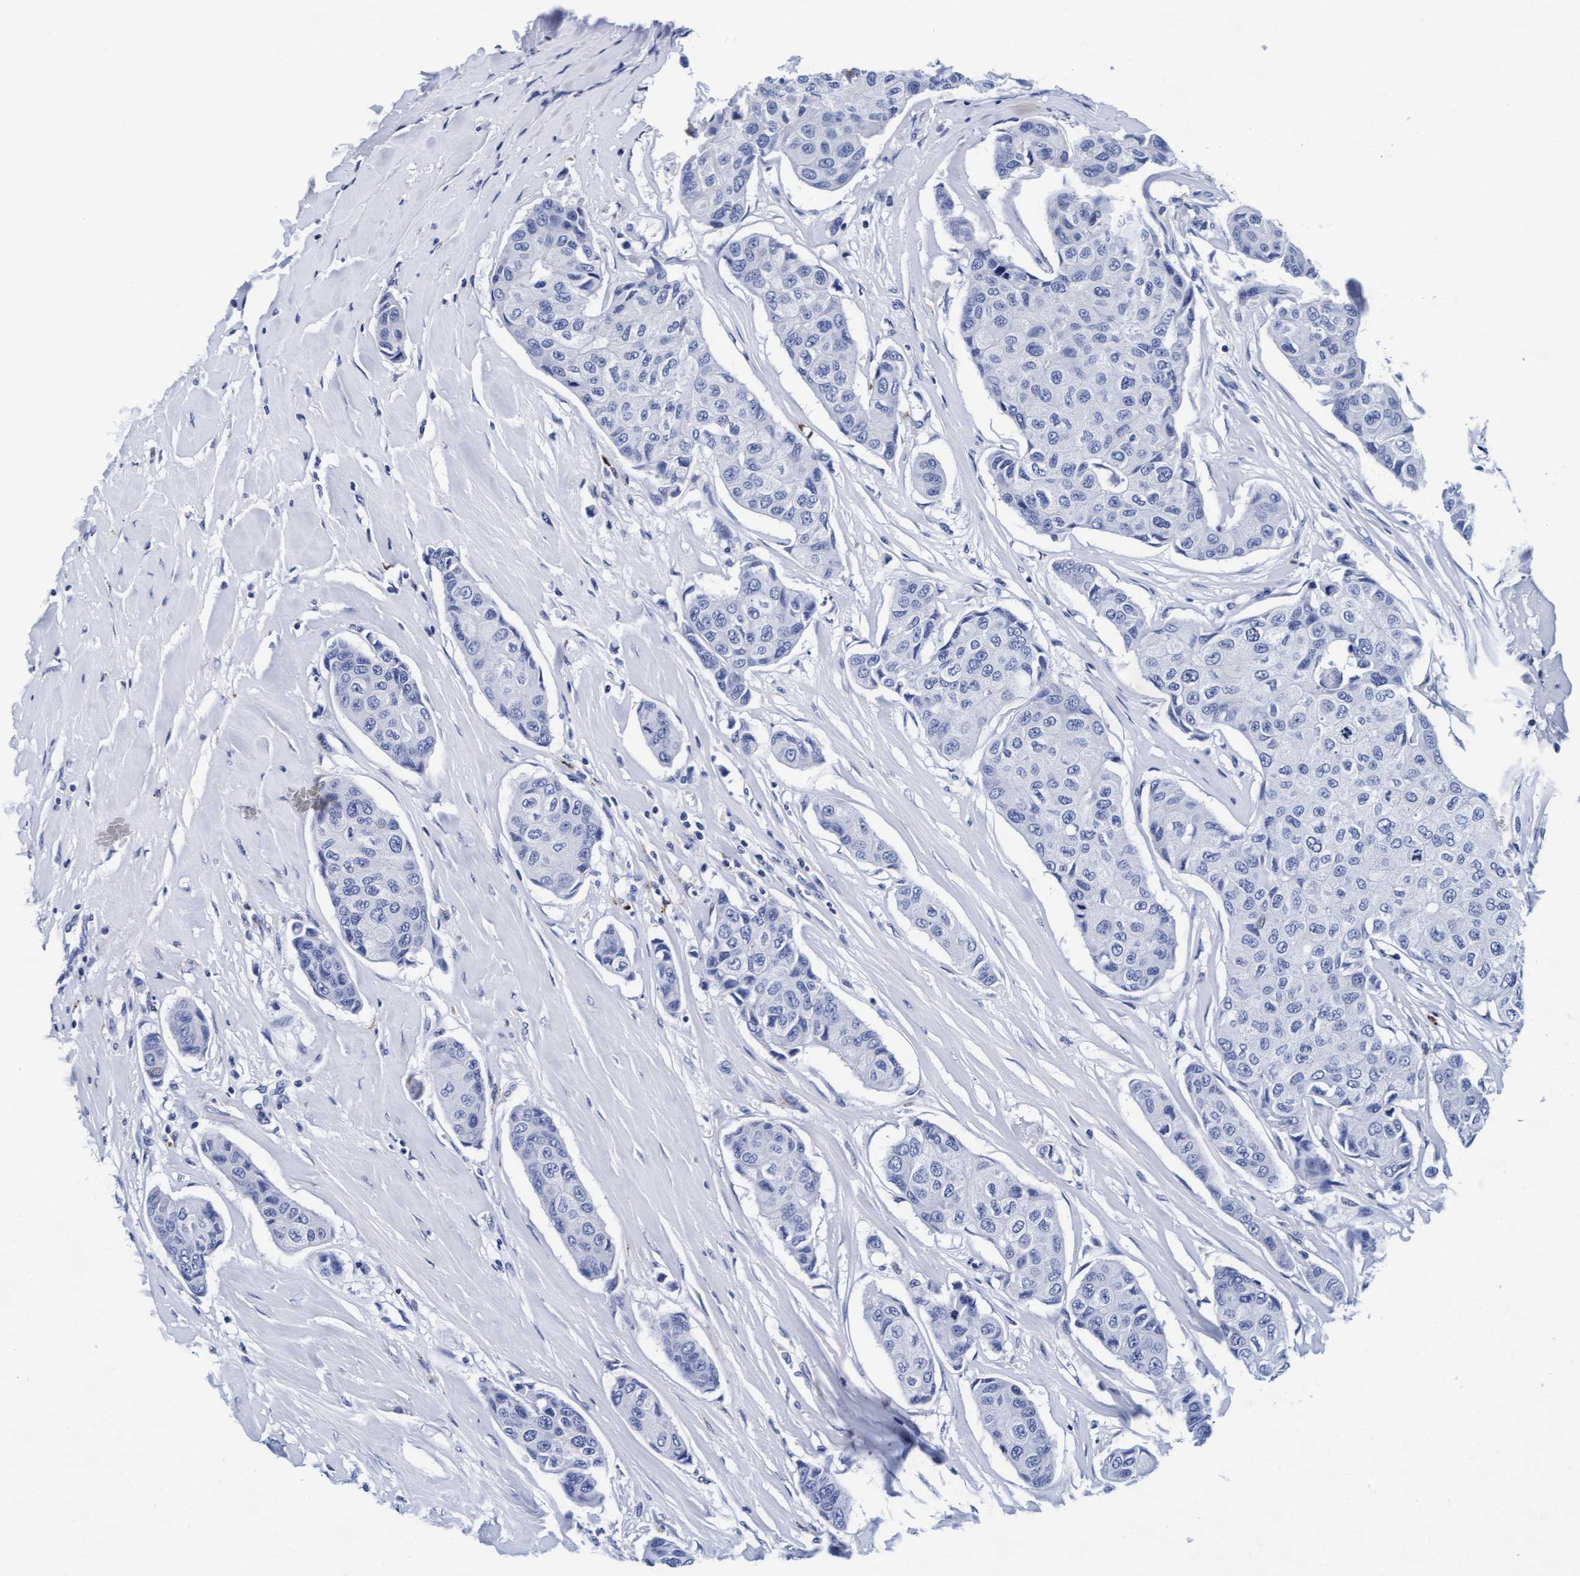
{"staining": {"intensity": "negative", "quantity": "none", "location": "none"}, "tissue": "breast cancer", "cell_type": "Tumor cells", "image_type": "cancer", "snomed": [{"axis": "morphology", "description": "Duct carcinoma"}, {"axis": "topography", "description": "Breast"}], "caption": "The image shows no significant positivity in tumor cells of breast cancer.", "gene": "ARSG", "patient": {"sex": "female", "age": 80}}